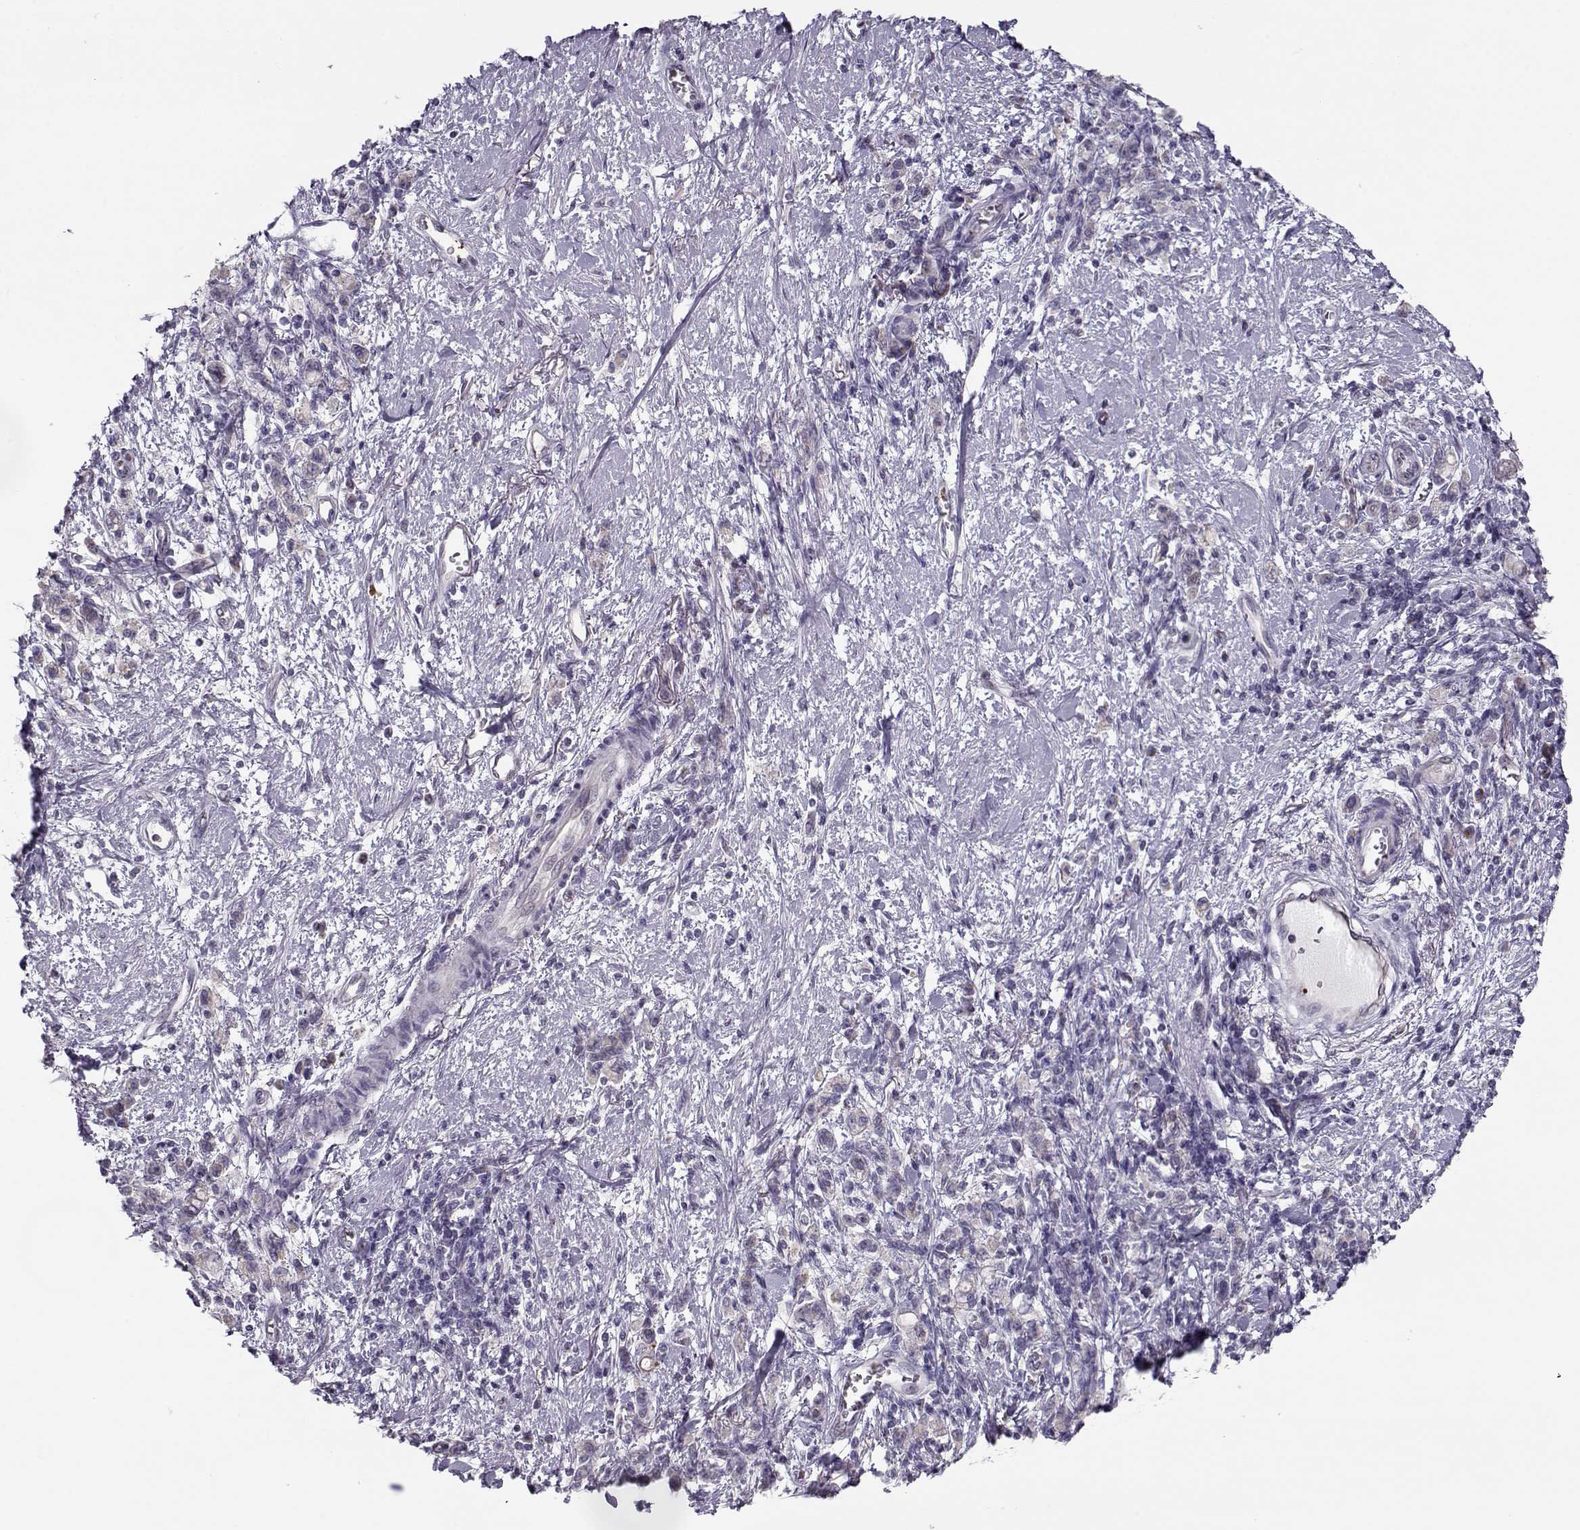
{"staining": {"intensity": "negative", "quantity": "none", "location": "none"}, "tissue": "stomach cancer", "cell_type": "Tumor cells", "image_type": "cancer", "snomed": [{"axis": "morphology", "description": "Adenocarcinoma, NOS"}, {"axis": "topography", "description": "Stomach"}], "caption": "Tumor cells show no significant protein staining in stomach adenocarcinoma. The staining is performed using DAB (3,3'-diaminobenzidine) brown chromogen with nuclei counter-stained in using hematoxylin.", "gene": "KLF17", "patient": {"sex": "male", "age": 77}}